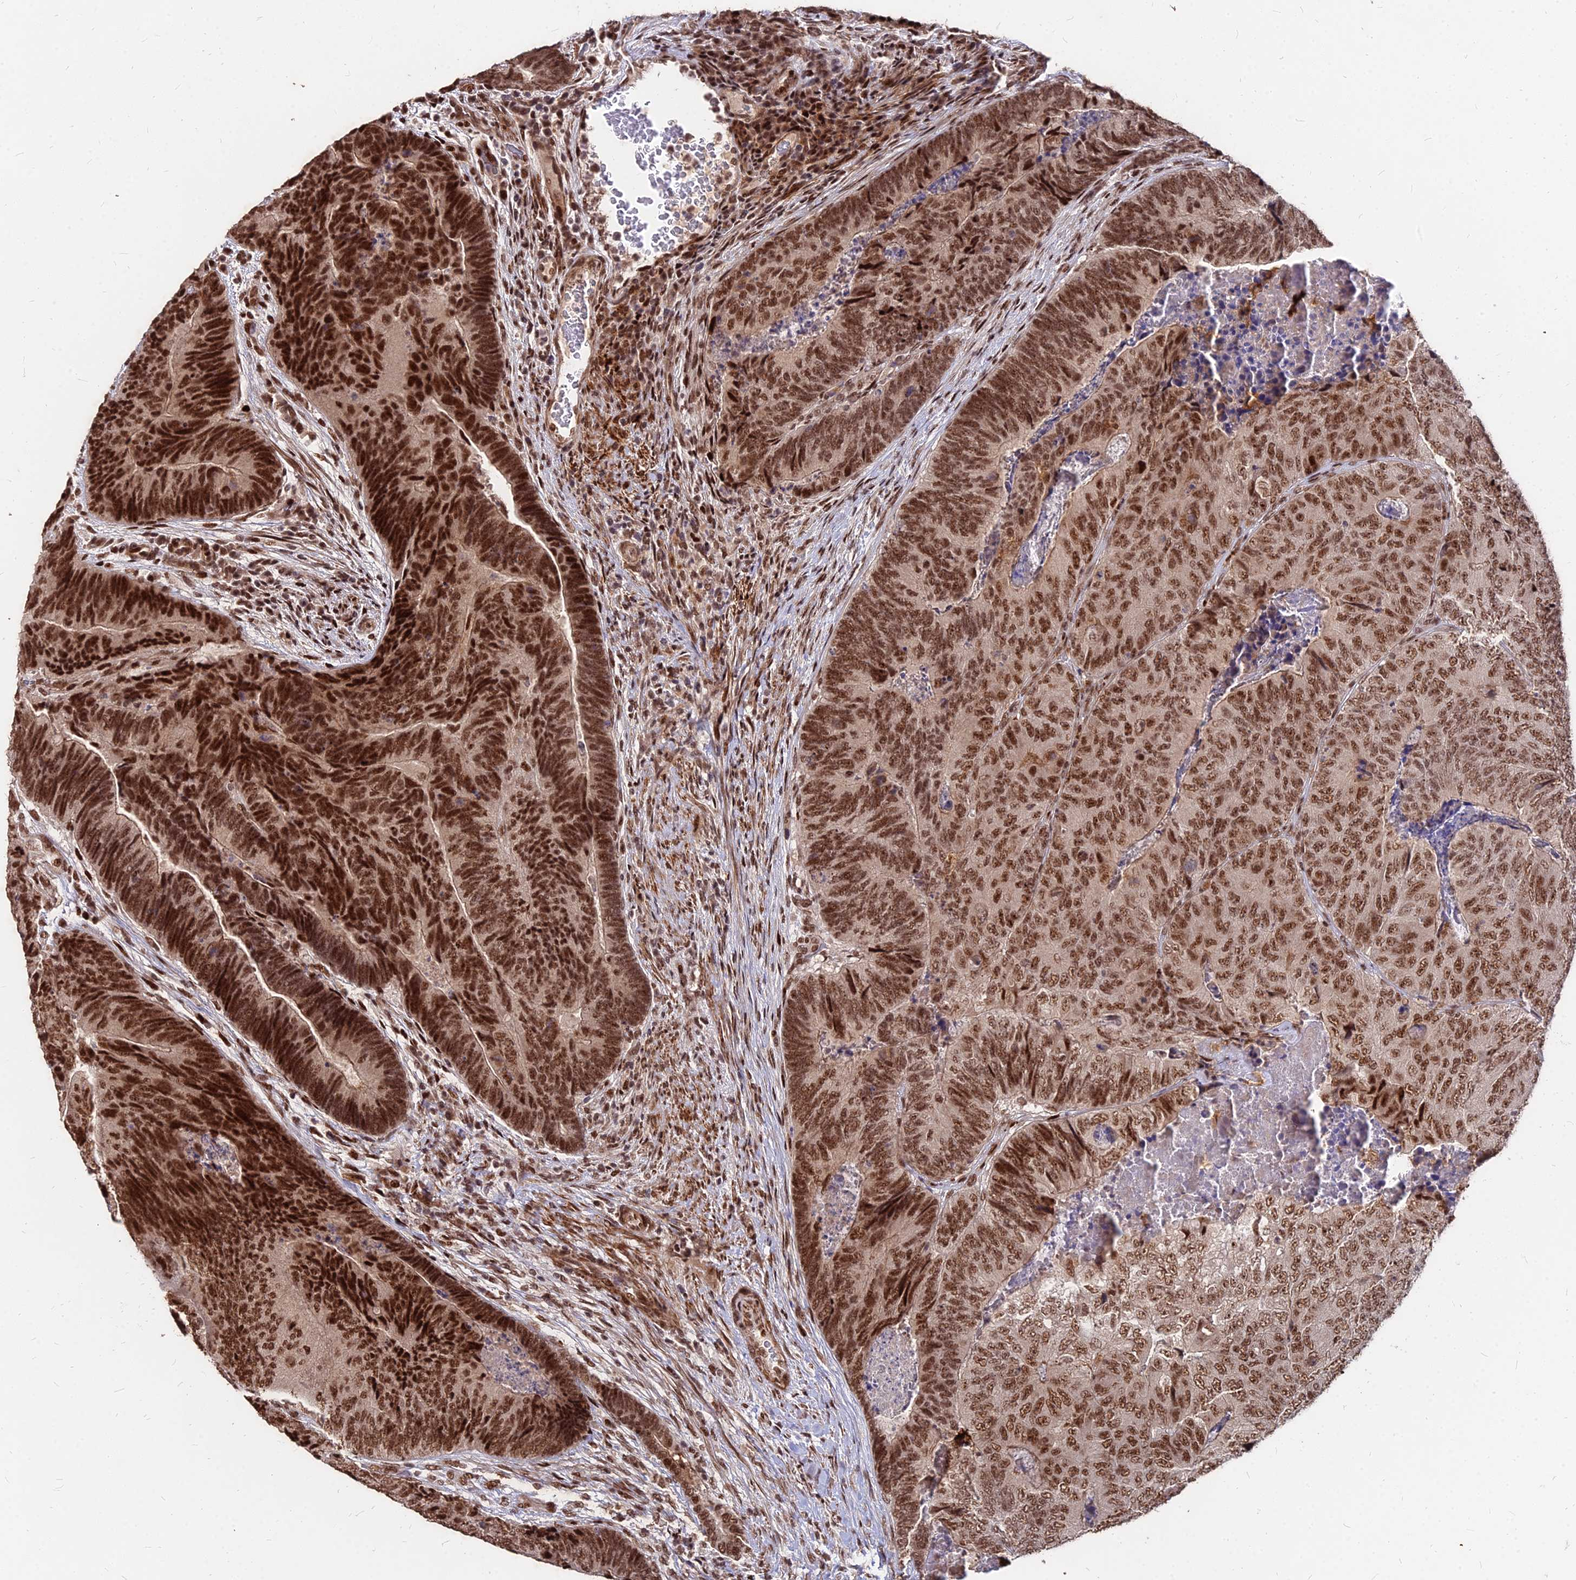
{"staining": {"intensity": "strong", "quantity": ">75%", "location": "nuclear"}, "tissue": "colorectal cancer", "cell_type": "Tumor cells", "image_type": "cancer", "snomed": [{"axis": "morphology", "description": "Adenocarcinoma, NOS"}, {"axis": "topography", "description": "Colon"}], "caption": "This image displays colorectal cancer stained with immunohistochemistry to label a protein in brown. The nuclear of tumor cells show strong positivity for the protein. Nuclei are counter-stained blue.", "gene": "ZBED4", "patient": {"sex": "female", "age": 67}}